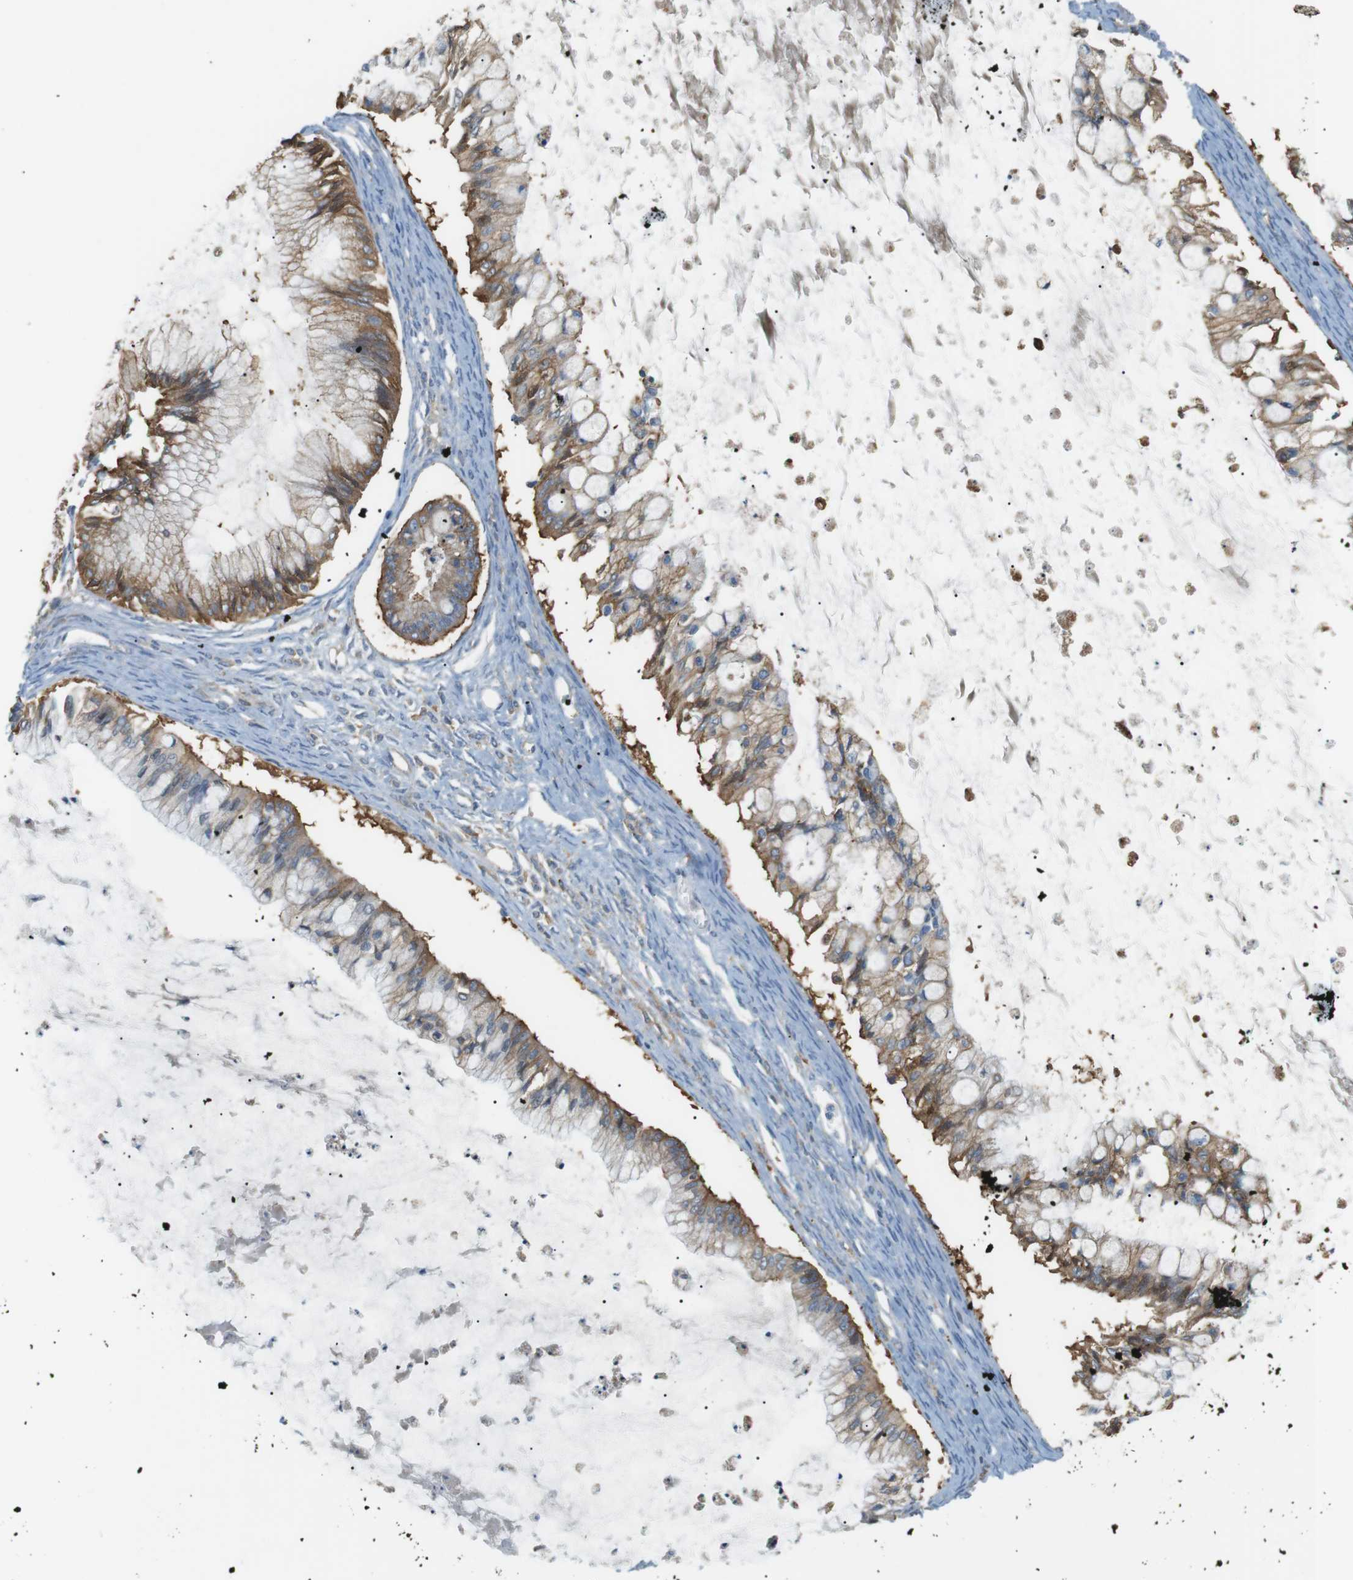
{"staining": {"intensity": "moderate", "quantity": ">75%", "location": "cytoplasmic/membranous"}, "tissue": "ovarian cancer", "cell_type": "Tumor cells", "image_type": "cancer", "snomed": [{"axis": "morphology", "description": "Cystadenocarcinoma, mucinous, NOS"}, {"axis": "topography", "description": "Ovary"}], "caption": "Moderate cytoplasmic/membranous protein staining is present in approximately >75% of tumor cells in ovarian cancer (mucinous cystadenocarcinoma).", "gene": "PEPD", "patient": {"sex": "female", "age": 57}}